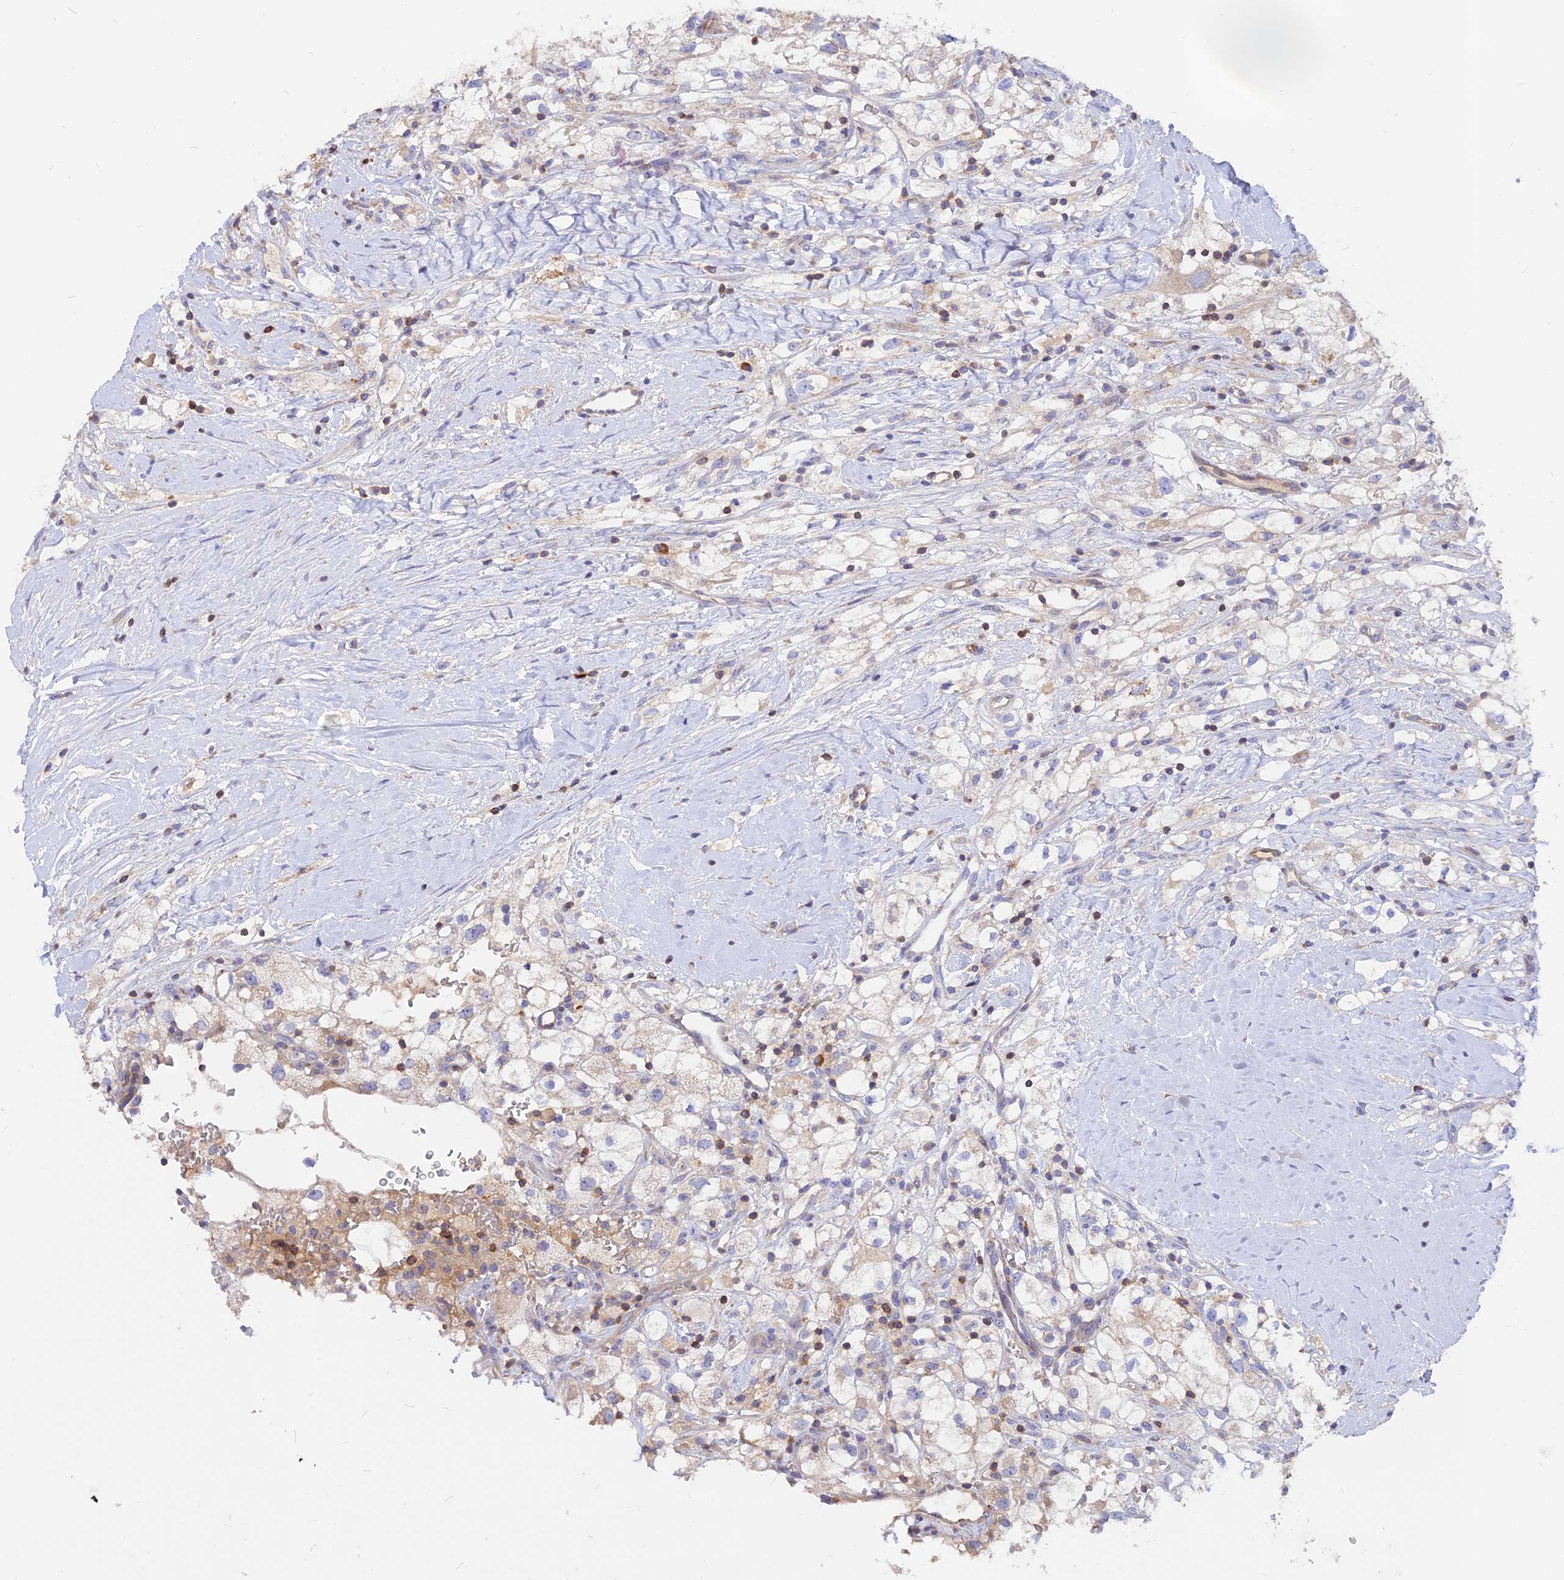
{"staining": {"intensity": "negative", "quantity": "none", "location": "none"}, "tissue": "renal cancer", "cell_type": "Tumor cells", "image_type": "cancer", "snomed": [{"axis": "morphology", "description": "Adenocarcinoma, NOS"}, {"axis": "topography", "description": "Kidney"}], "caption": "DAB immunohistochemical staining of human adenocarcinoma (renal) reveals no significant expression in tumor cells.", "gene": "DENND2D", "patient": {"sex": "male", "age": 59}}